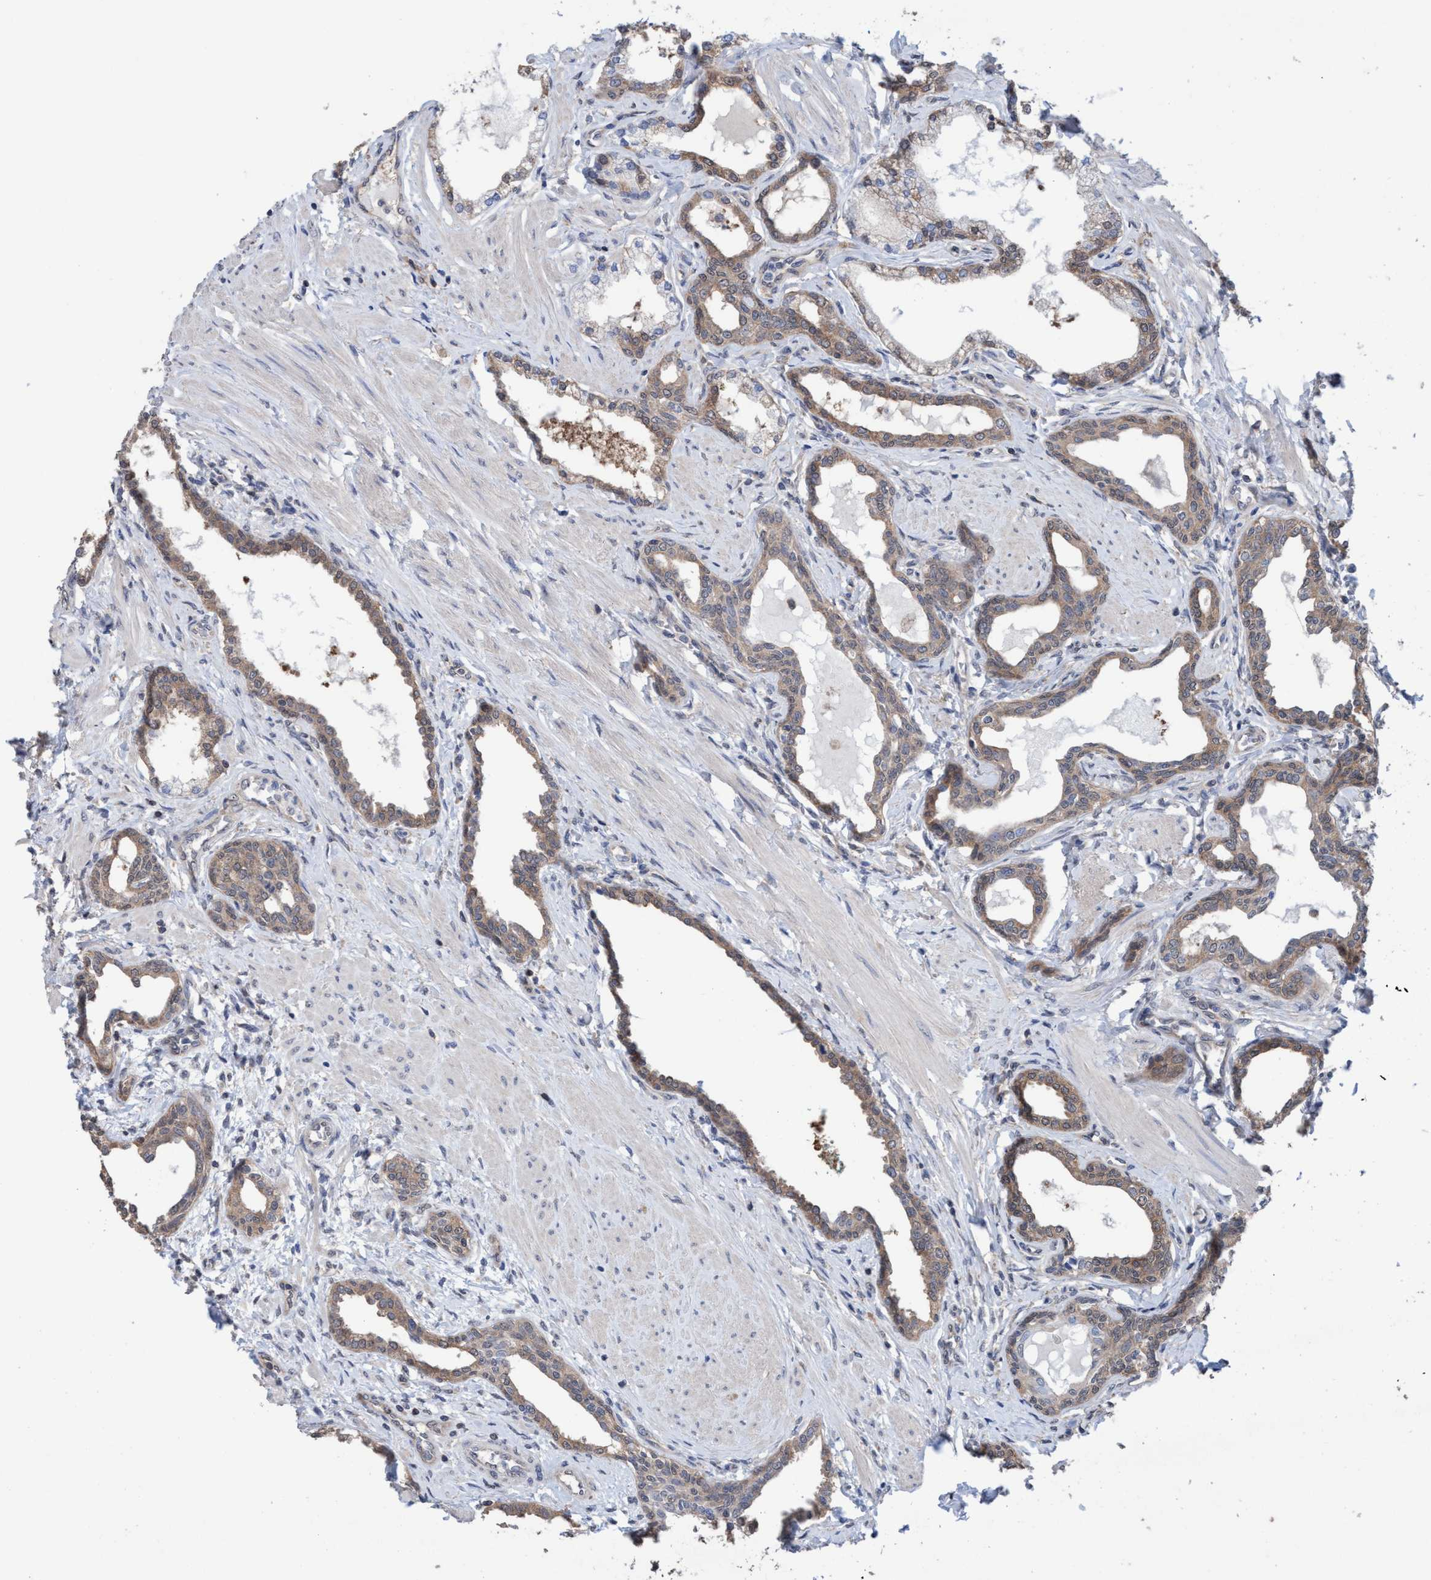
{"staining": {"intensity": "weak", "quantity": ">75%", "location": "cytoplasmic/membranous"}, "tissue": "prostate cancer", "cell_type": "Tumor cells", "image_type": "cancer", "snomed": [{"axis": "morphology", "description": "Adenocarcinoma, High grade"}, {"axis": "topography", "description": "Prostate"}], "caption": "DAB (3,3'-diaminobenzidine) immunohistochemical staining of human high-grade adenocarcinoma (prostate) shows weak cytoplasmic/membranous protein positivity in approximately >75% of tumor cells. The staining was performed using DAB to visualize the protein expression in brown, while the nuclei were stained in blue with hematoxylin (Magnification: 20x).", "gene": "GLOD4", "patient": {"sex": "male", "age": 52}}